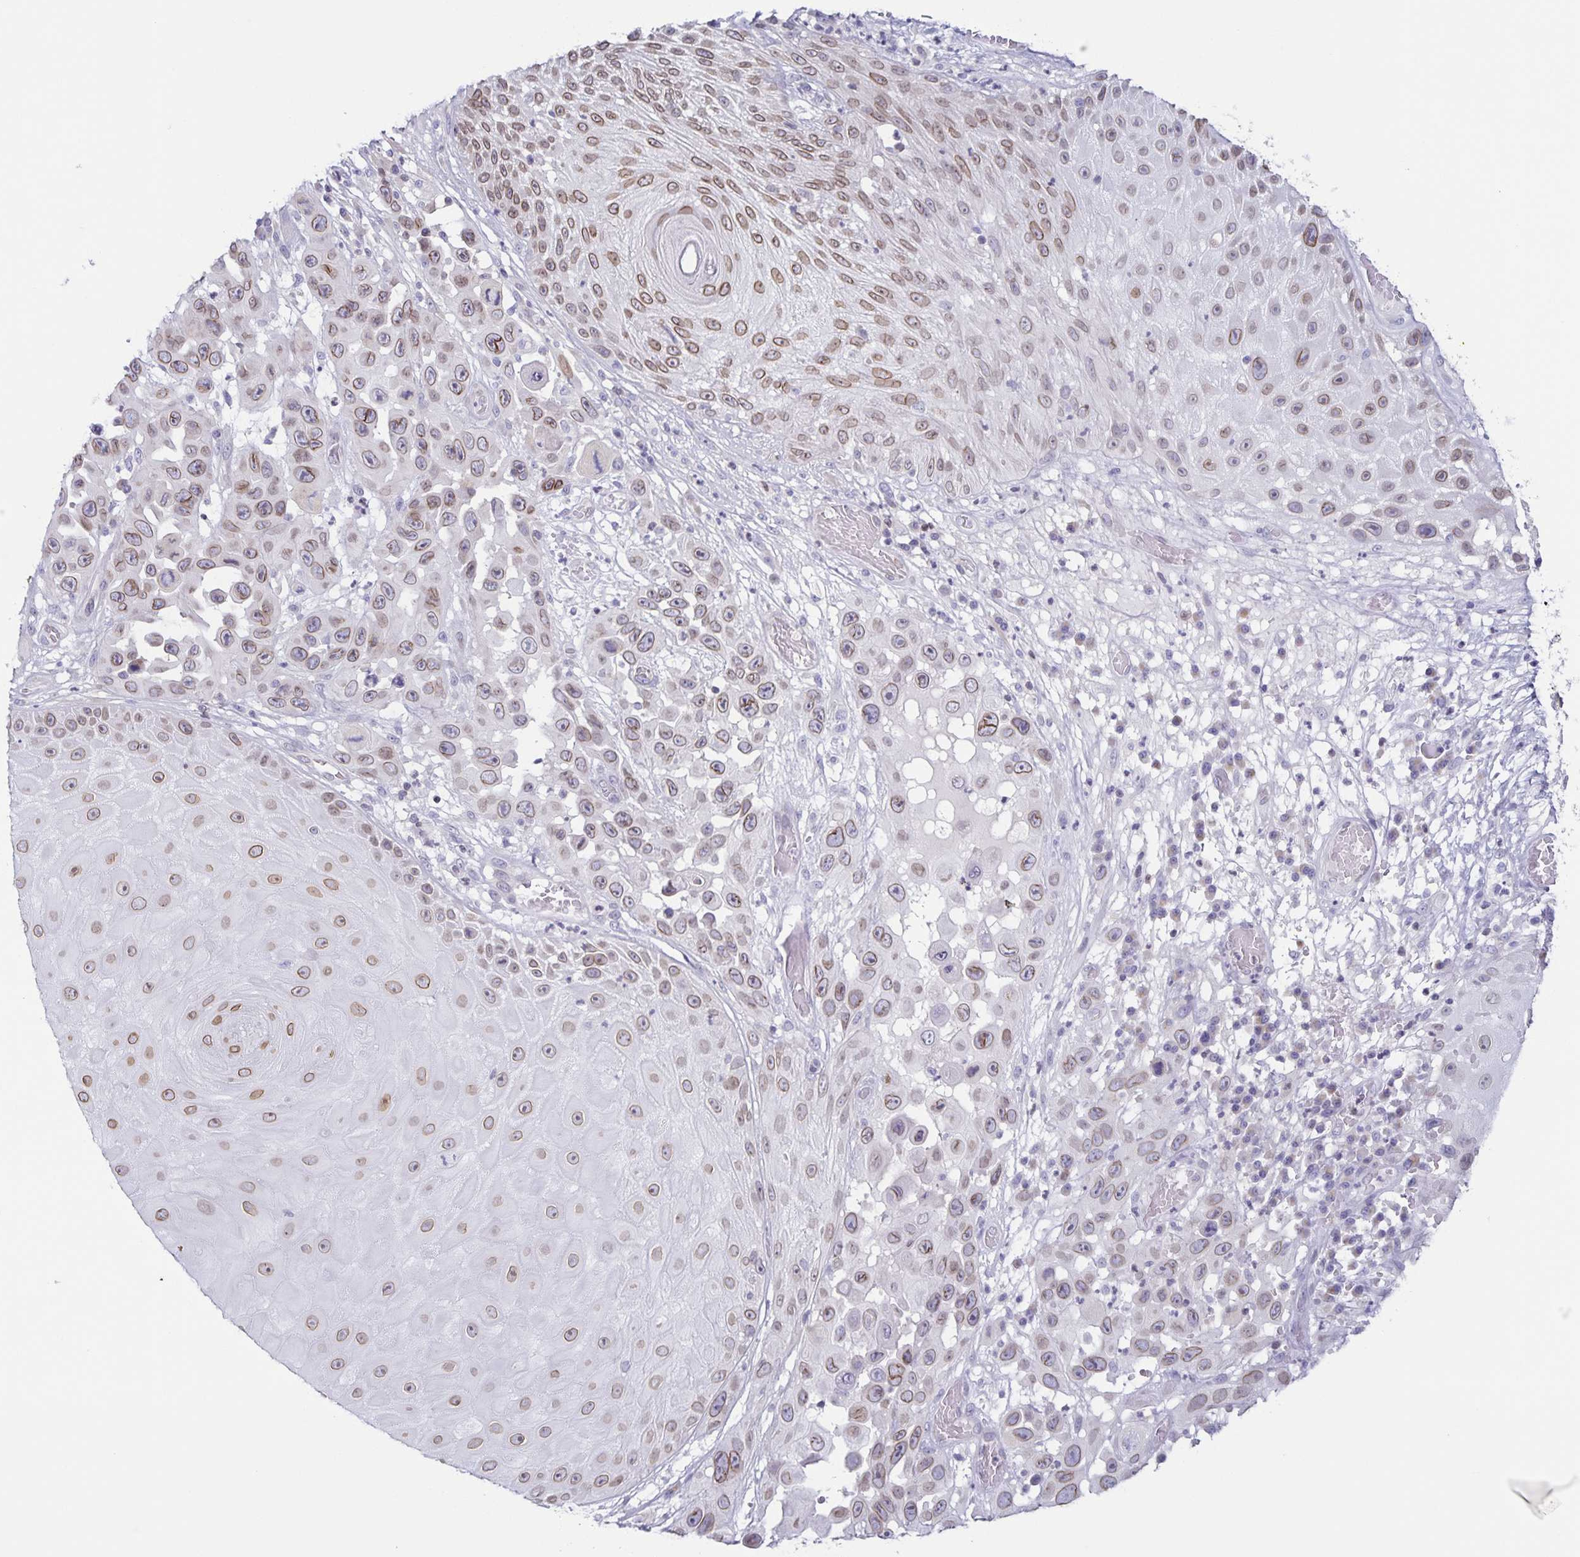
{"staining": {"intensity": "moderate", "quantity": ">75%", "location": "cytoplasmic/membranous,nuclear"}, "tissue": "skin cancer", "cell_type": "Tumor cells", "image_type": "cancer", "snomed": [{"axis": "morphology", "description": "Squamous cell carcinoma, NOS"}, {"axis": "topography", "description": "Skin"}], "caption": "Protein staining demonstrates moderate cytoplasmic/membranous and nuclear staining in approximately >75% of tumor cells in skin cancer. (Brightfield microscopy of DAB IHC at high magnification).", "gene": "SYNE2", "patient": {"sex": "male", "age": 81}}